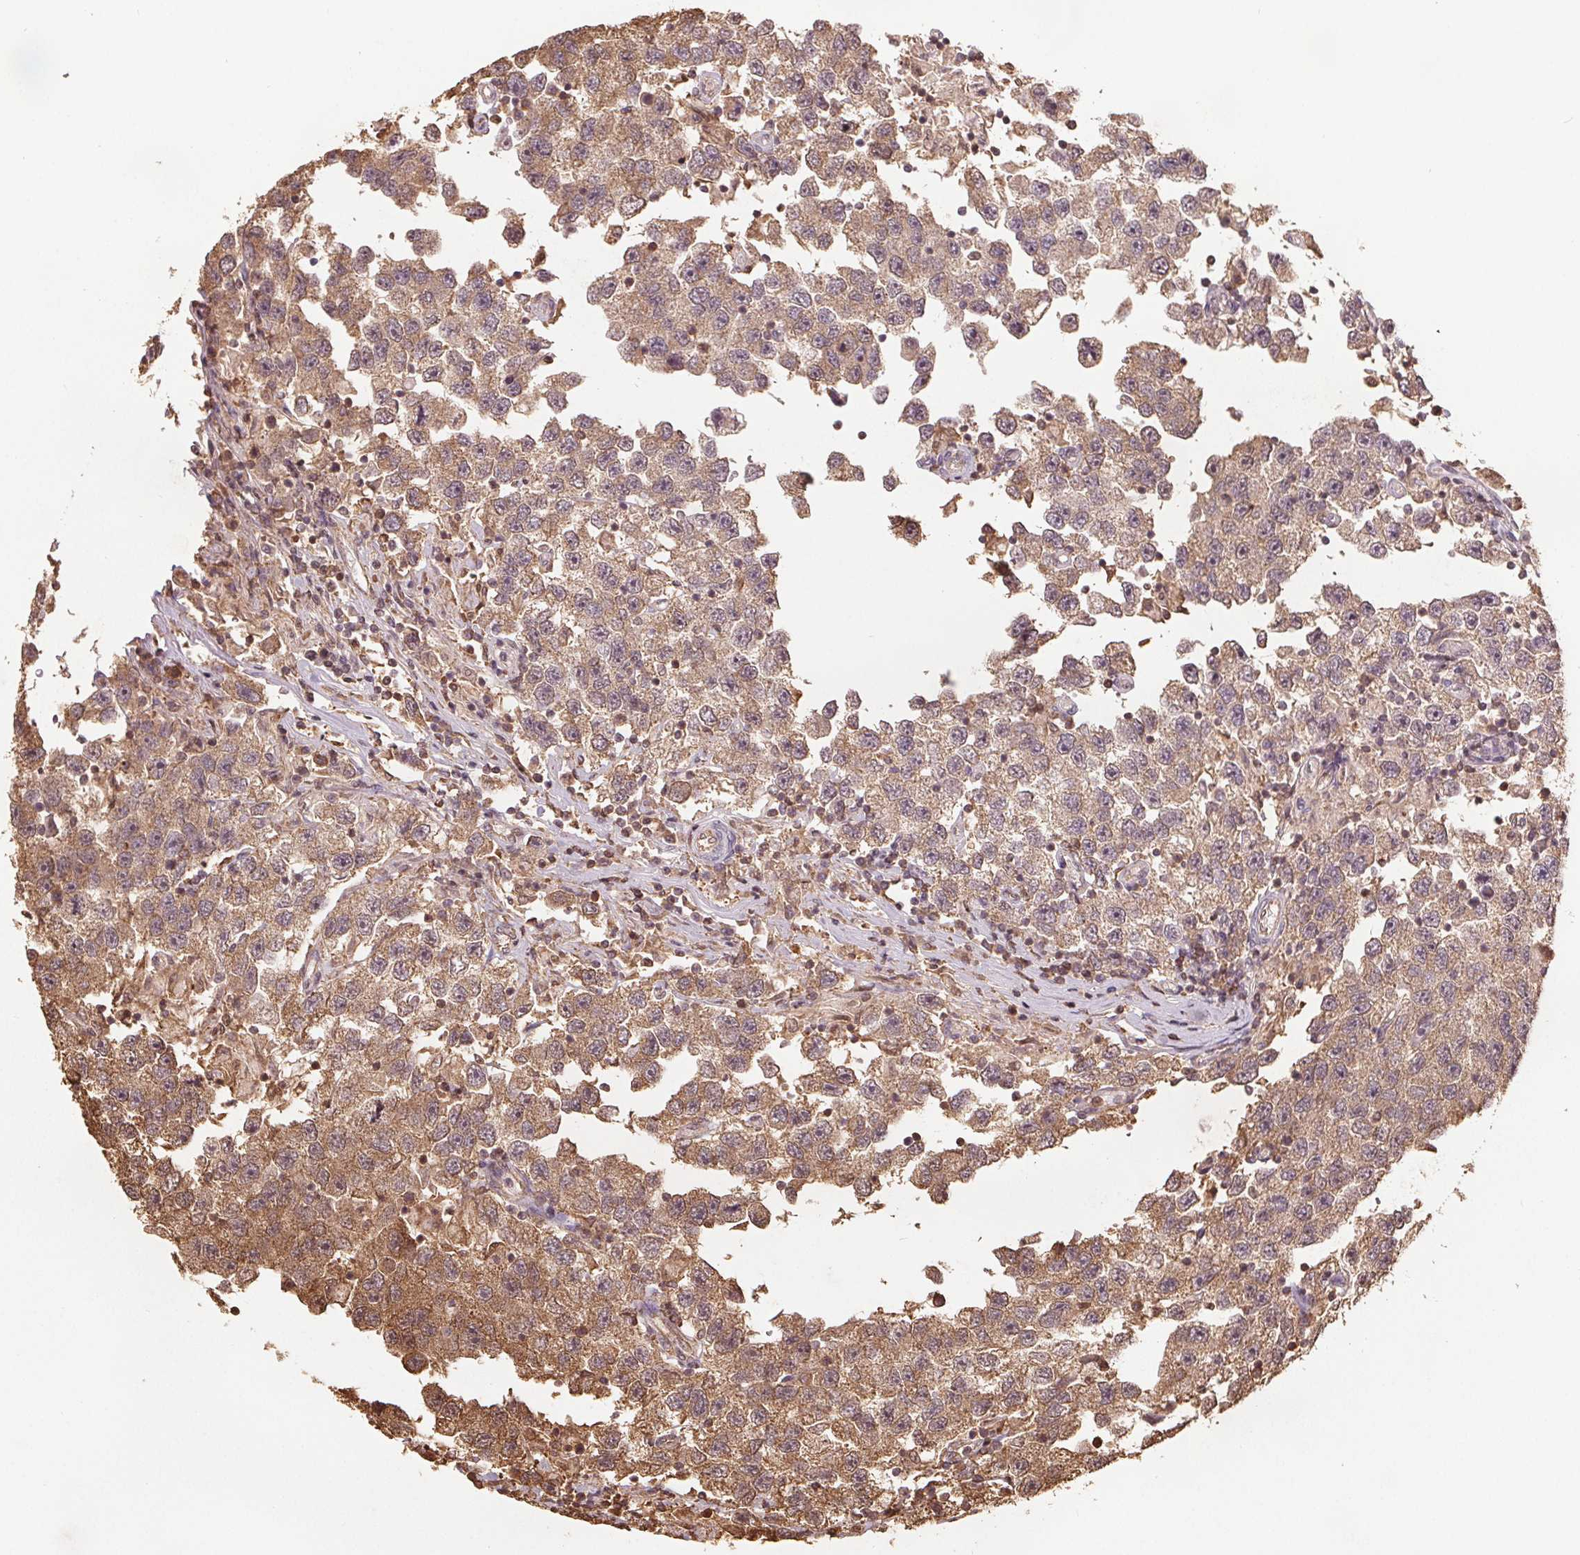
{"staining": {"intensity": "moderate", "quantity": ">75%", "location": "cytoplasmic/membranous"}, "tissue": "testis cancer", "cell_type": "Tumor cells", "image_type": "cancer", "snomed": [{"axis": "morphology", "description": "Seminoma, NOS"}, {"axis": "topography", "description": "Testis"}], "caption": "An immunohistochemistry micrograph of neoplastic tissue is shown. Protein staining in brown highlights moderate cytoplasmic/membranous positivity in testis cancer (seminoma) within tumor cells.", "gene": "ENO1", "patient": {"sex": "male", "age": 26}}